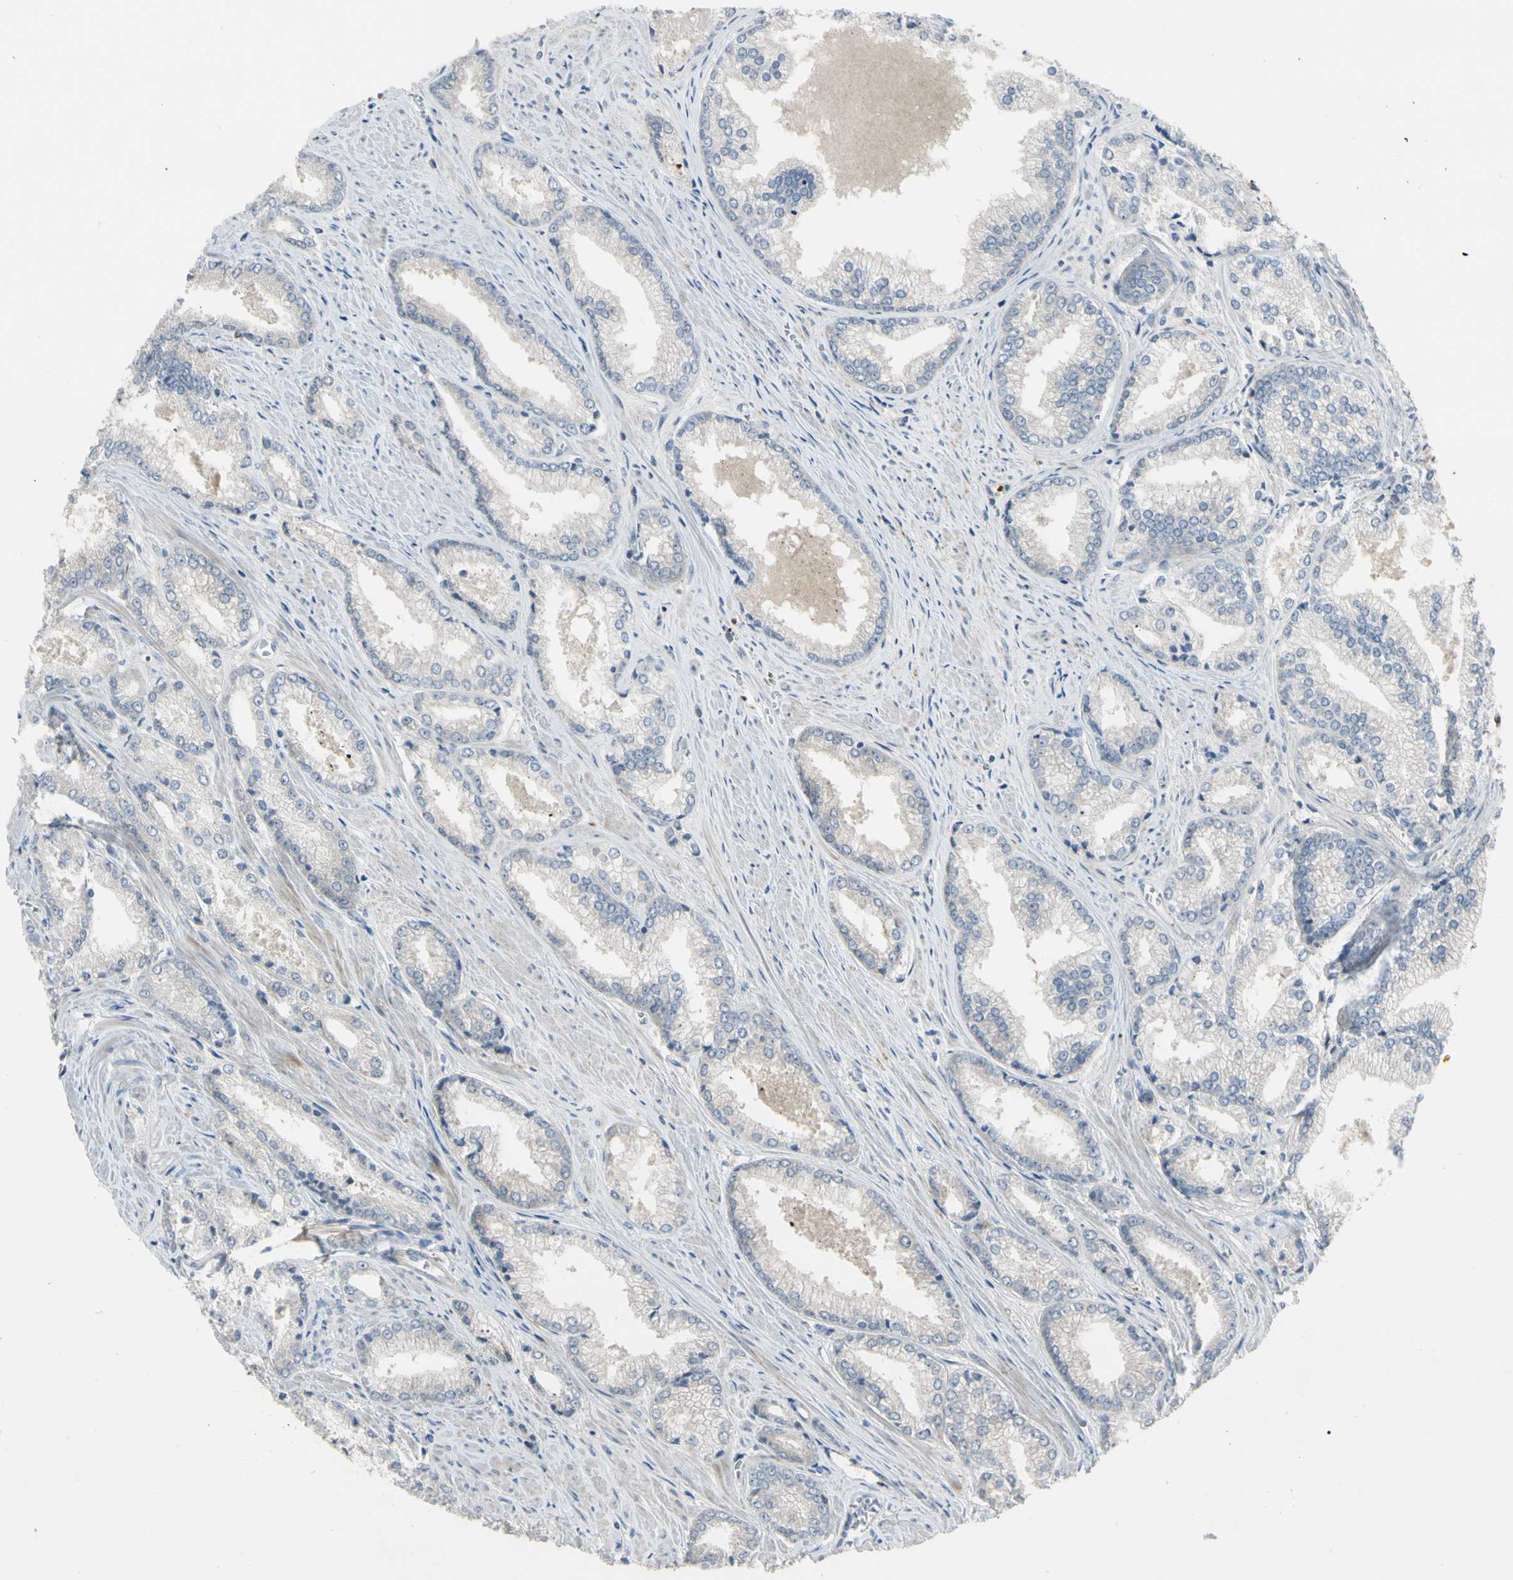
{"staining": {"intensity": "negative", "quantity": "none", "location": "none"}, "tissue": "prostate cancer", "cell_type": "Tumor cells", "image_type": "cancer", "snomed": [{"axis": "morphology", "description": "Adenocarcinoma, Low grade"}, {"axis": "topography", "description": "Prostate"}], "caption": "The photomicrograph displays no significant positivity in tumor cells of prostate cancer. The staining was performed using DAB (3,3'-diaminobenzidine) to visualize the protein expression in brown, while the nuclei were stained in blue with hematoxylin (Magnification: 20x).", "gene": "HMGCR", "patient": {"sex": "male", "age": 64}}